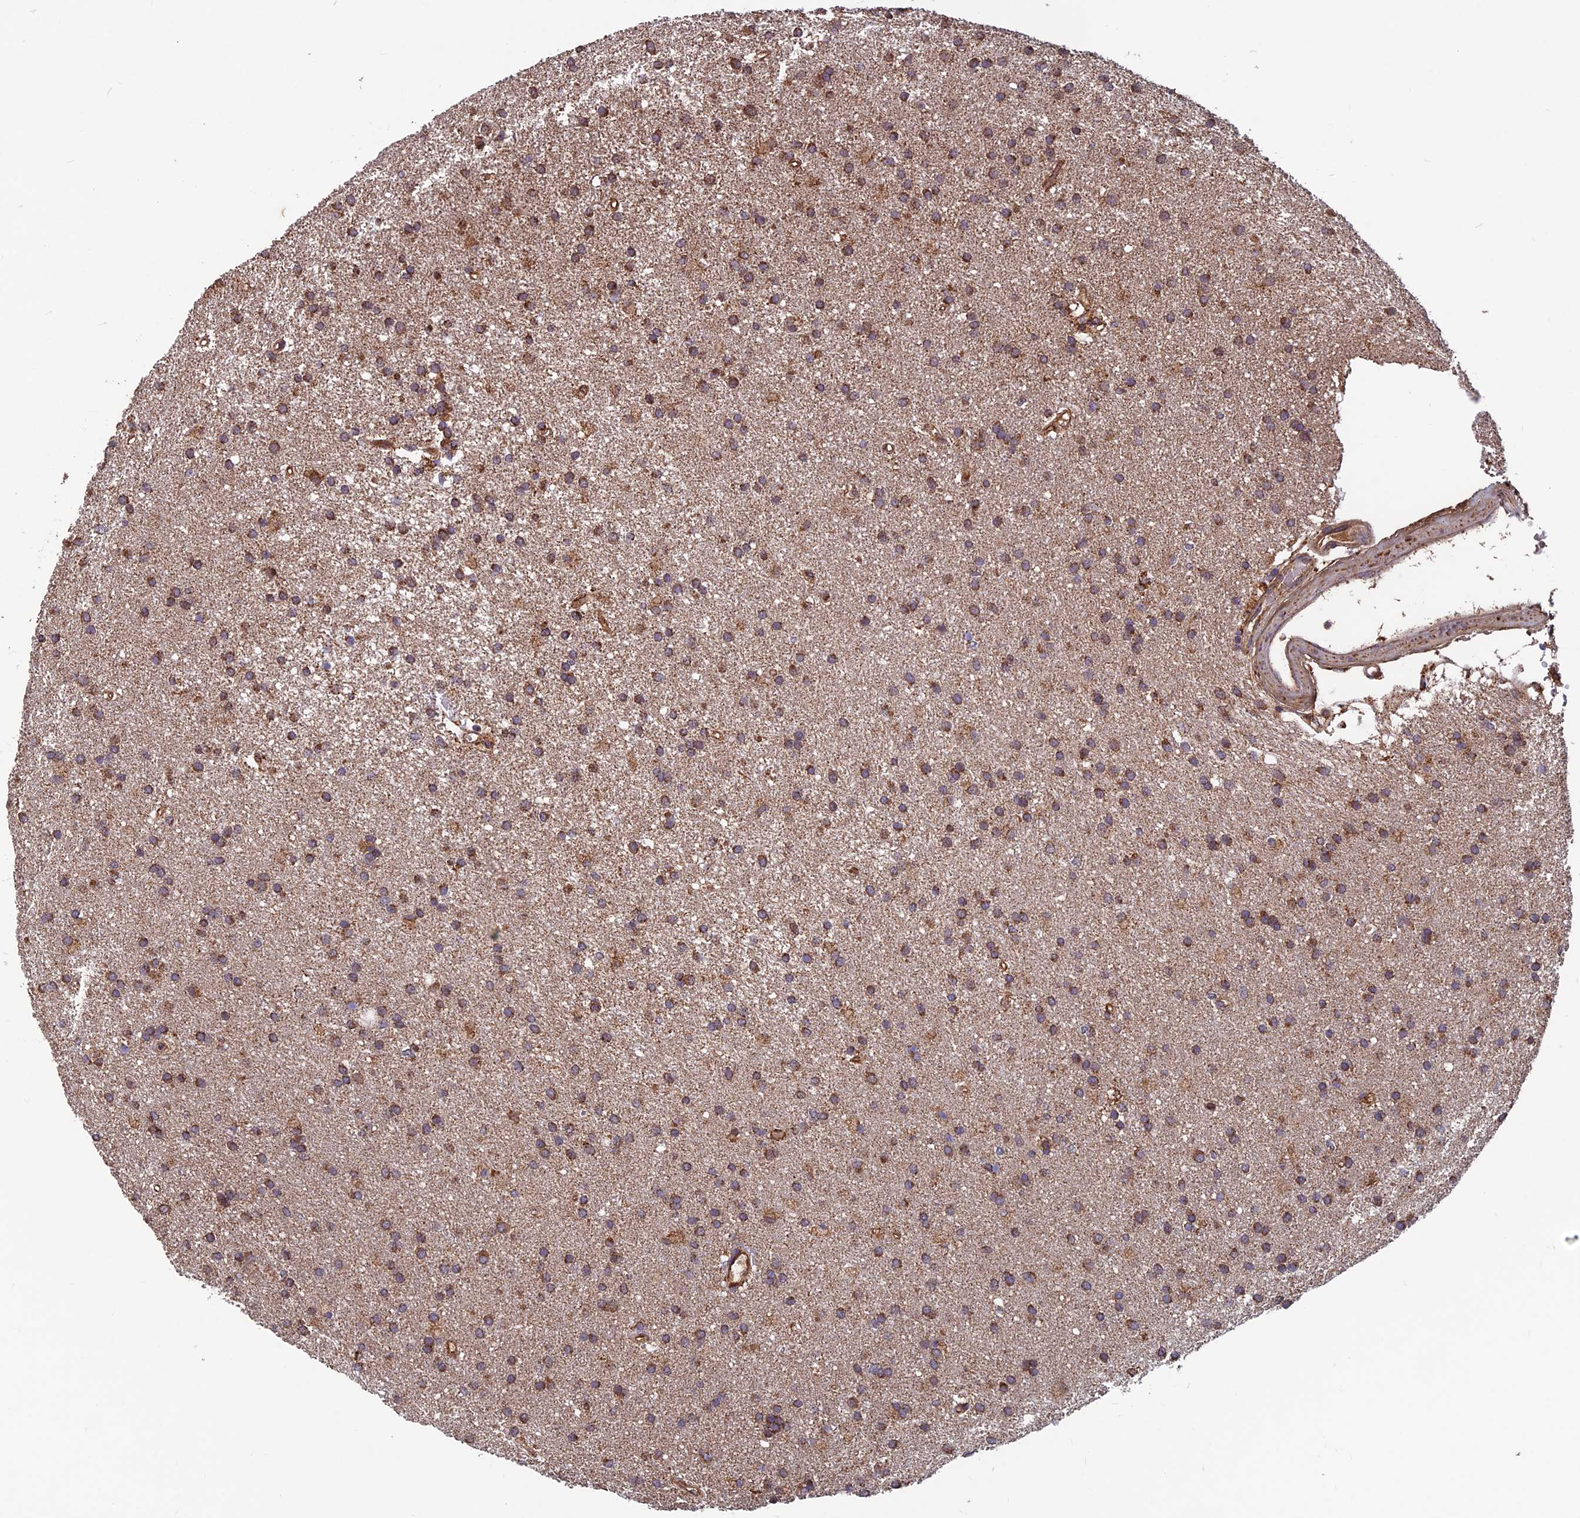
{"staining": {"intensity": "moderate", "quantity": ">75%", "location": "cytoplasmic/membranous"}, "tissue": "glioma", "cell_type": "Tumor cells", "image_type": "cancer", "snomed": [{"axis": "morphology", "description": "Glioma, malignant, High grade"}, {"axis": "topography", "description": "Brain"}], "caption": "Immunohistochemical staining of human high-grade glioma (malignant) exhibits moderate cytoplasmic/membranous protein staining in about >75% of tumor cells.", "gene": "CCDC15", "patient": {"sex": "male", "age": 77}}